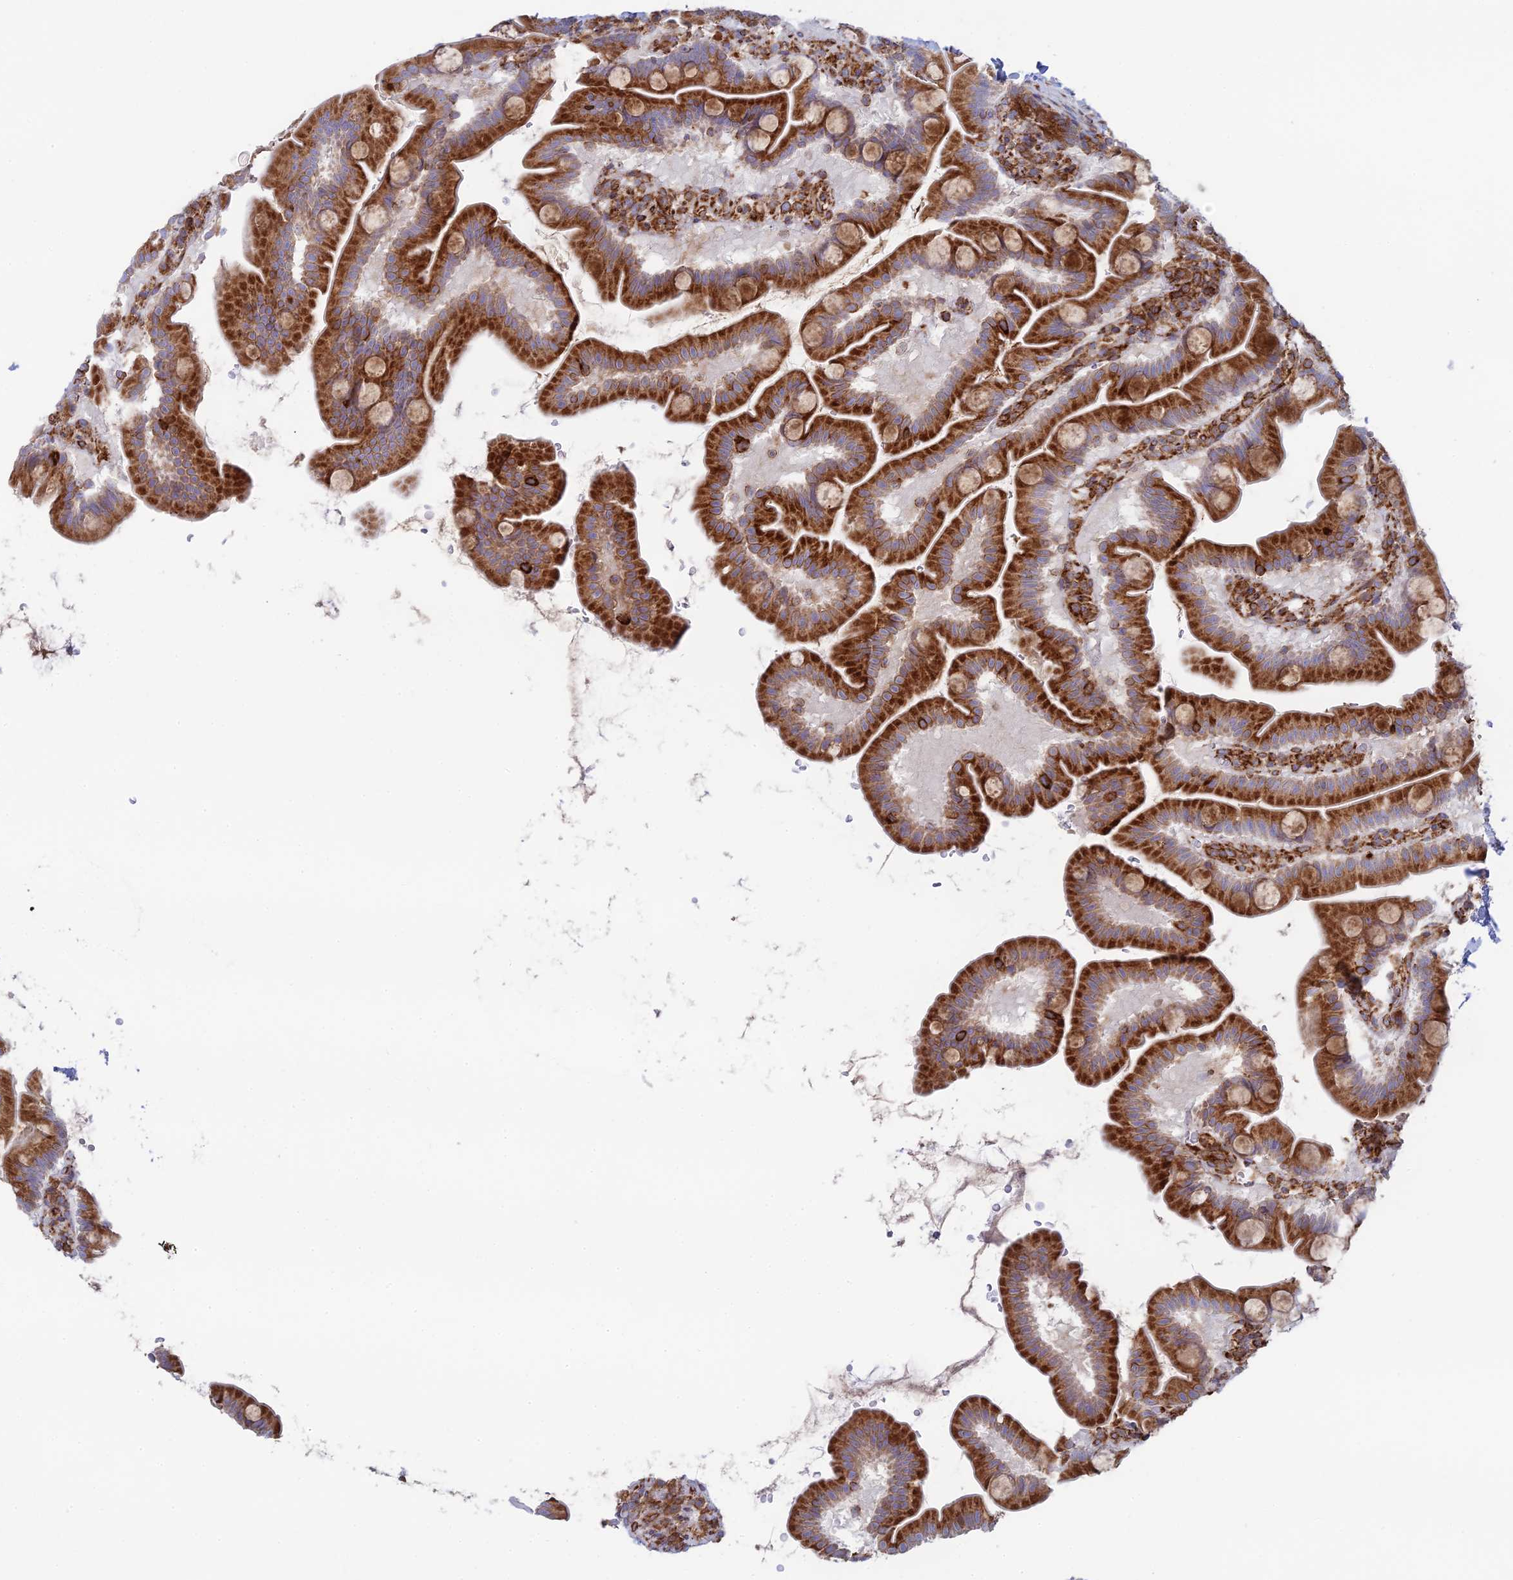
{"staining": {"intensity": "strong", "quantity": ">75%", "location": "cytoplasmic/membranous"}, "tissue": "small intestine", "cell_type": "Glandular cells", "image_type": "normal", "snomed": [{"axis": "morphology", "description": "Normal tissue, NOS"}, {"axis": "topography", "description": "Small intestine"}], "caption": "The histopathology image shows a brown stain indicating the presence of a protein in the cytoplasmic/membranous of glandular cells in small intestine.", "gene": "CCDC69", "patient": {"sex": "female", "age": 68}}